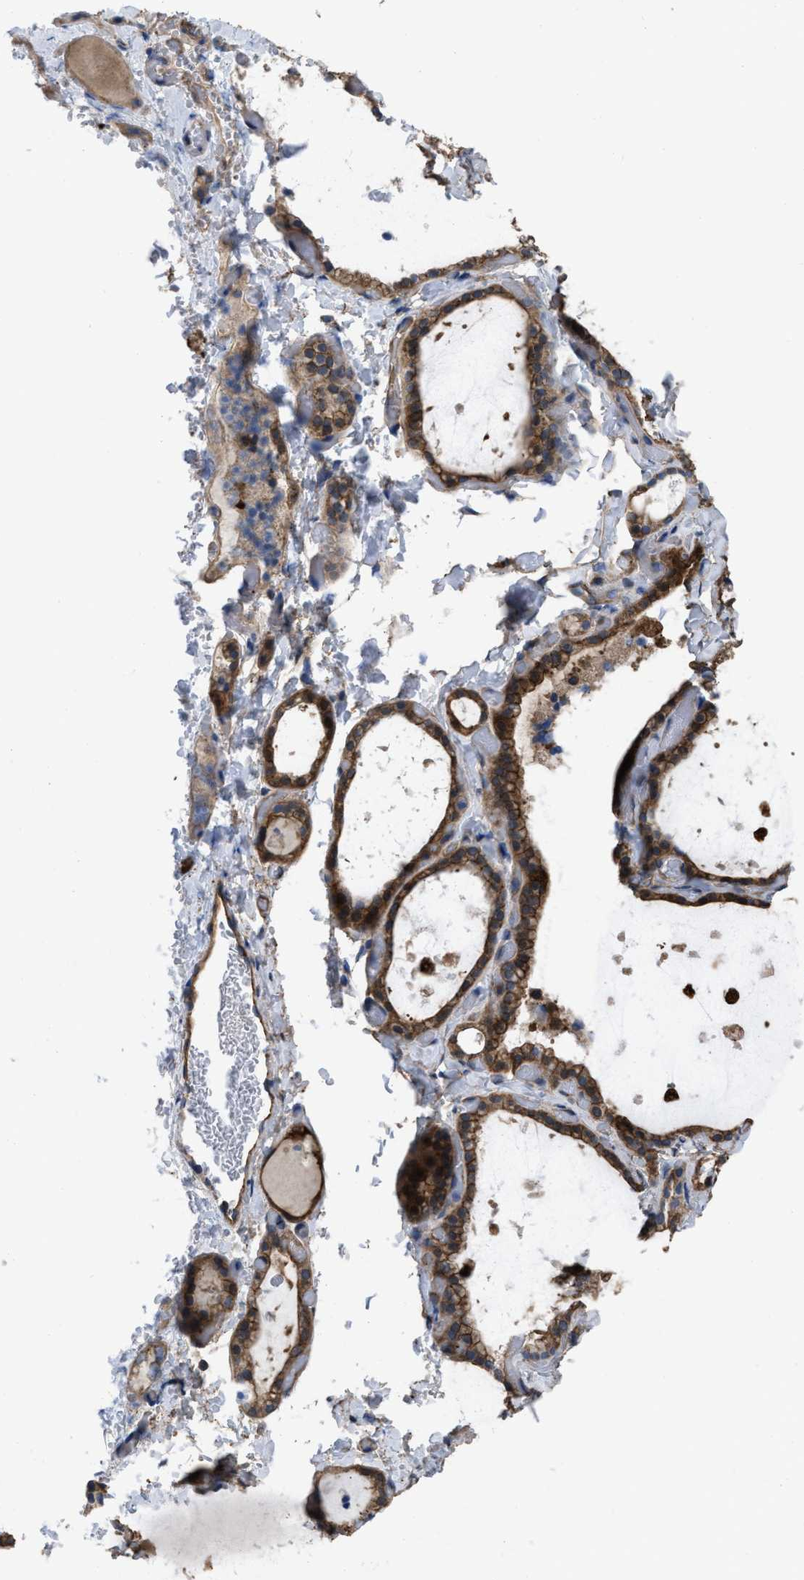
{"staining": {"intensity": "moderate", "quantity": ">75%", "location": "cytoplasmic/membranous"}, "tissue": "thyroid gland", "cell_type": "Glandular cells", "image_type": "normal", "snomed": [{"axis": "morphology", "description": "Normal tissue, NOS"}, {"axis": "topography", "description": "Thyroid gland"}], "caption": "Unremarkable thyroid gland exhibits moderate cytoplasmic/membranous expression in about >75% of glandular cells, visualized by immunohistochemistry. (Stains: DAB (3,3'-diaminobenzidine) in brown, nuclei in blue, Microscopy: brightfield microscopy at high magnification).", "gene": "TRIOBP", "patient": {"sex": "female", "age": 44}}